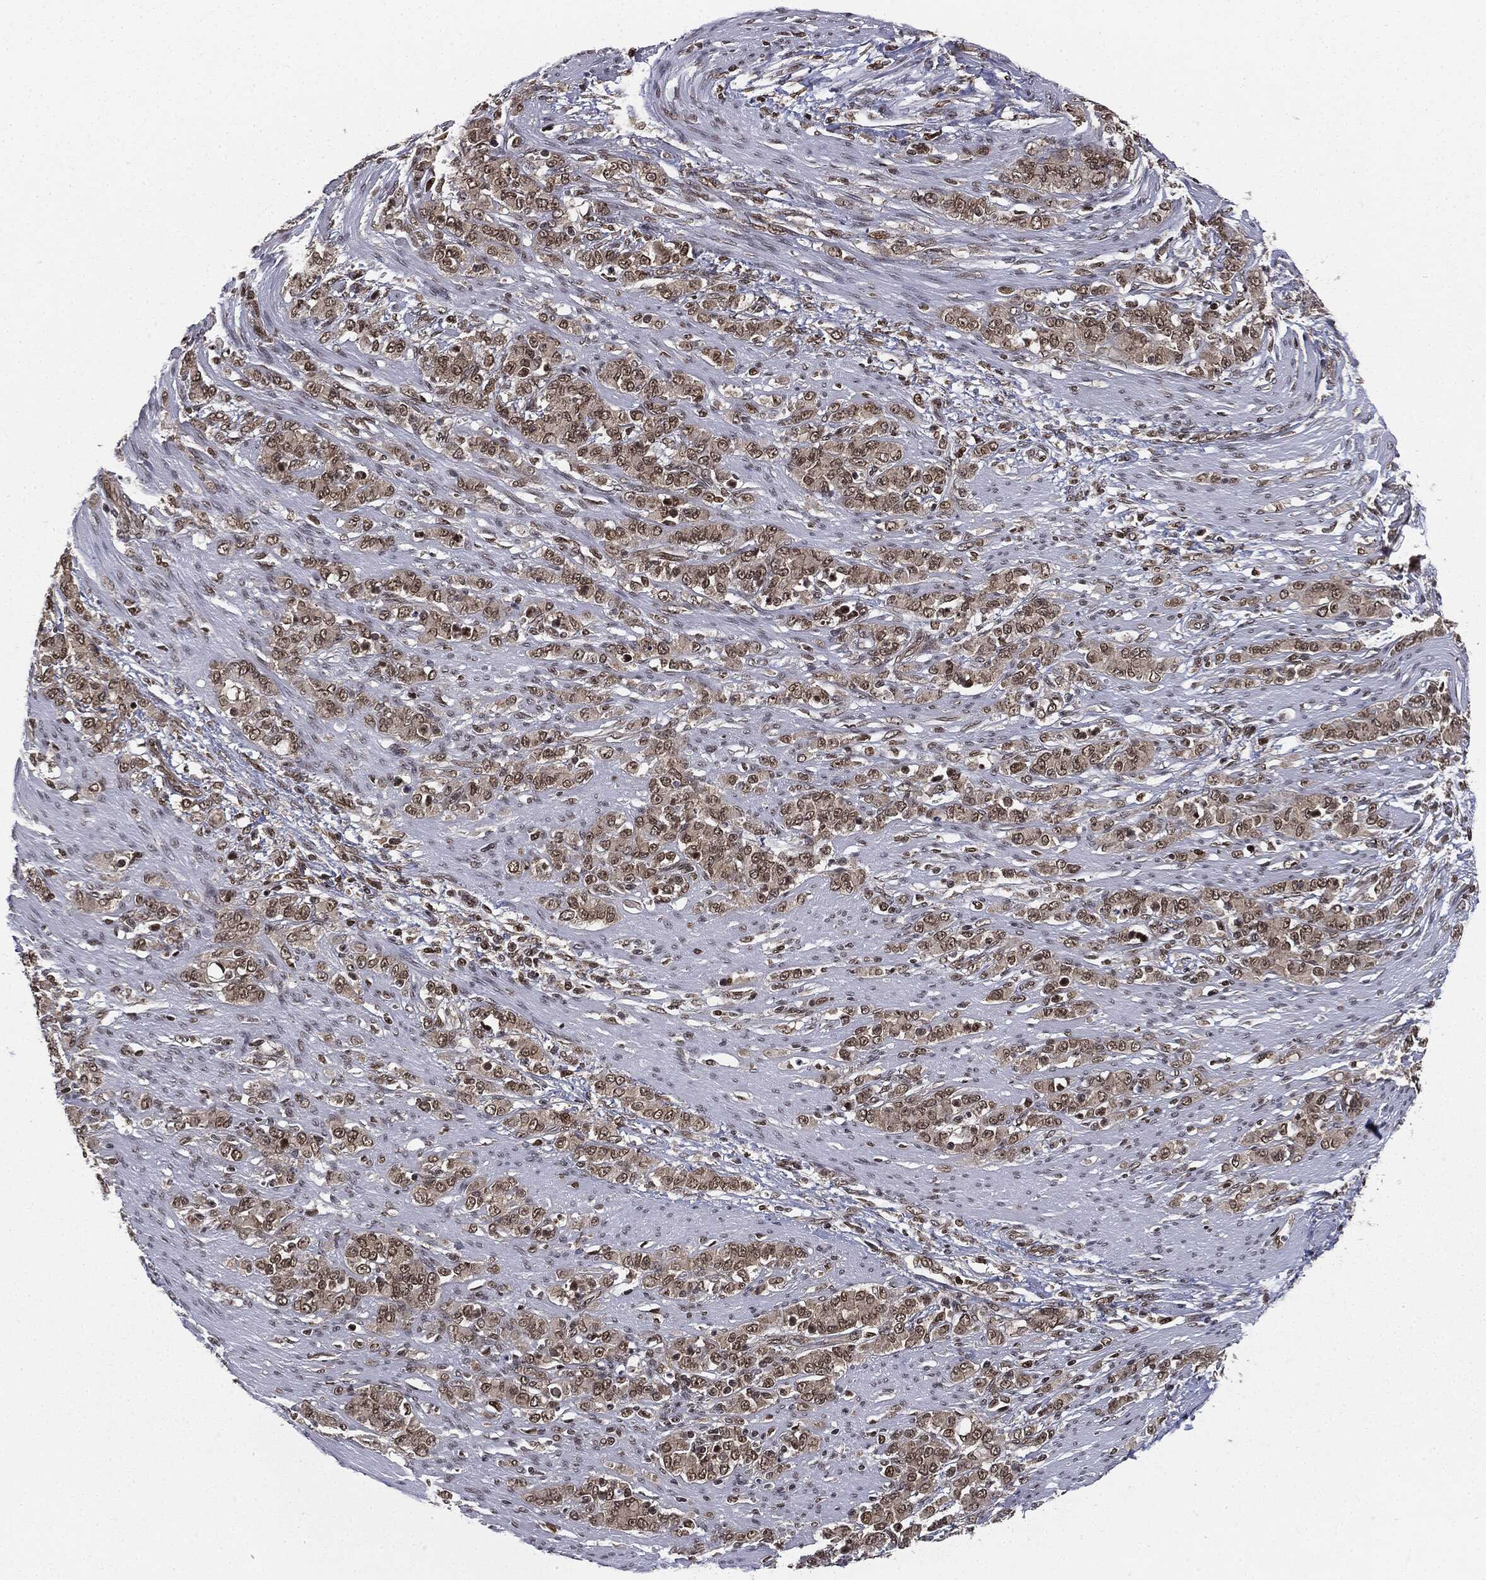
{"staining": {"intensity": "moderate", "quantity": "25%-75%", "location": "cytoplasmic/membranous,nuclear"}, "tissue": "stomach cancer", "cell_type": "Tumor cells", "image_type": "cancer", "snomed": [{"axis": "morphology", "description": "Normal tissue, NOS"}, {"axis": "morphology", "description": "Adenocarcinoma, NOS"}, {"axis": "topography", "description": "Stomach"}], "caption": "Moderate cytoplasmic/membranous and nuclear expression is identified in approximately 25%-75% of tumor cells in adenocarcinoma (stomach).", "gene": "TBC1D22A", "patient": {"sex": "female", "age": 79}}